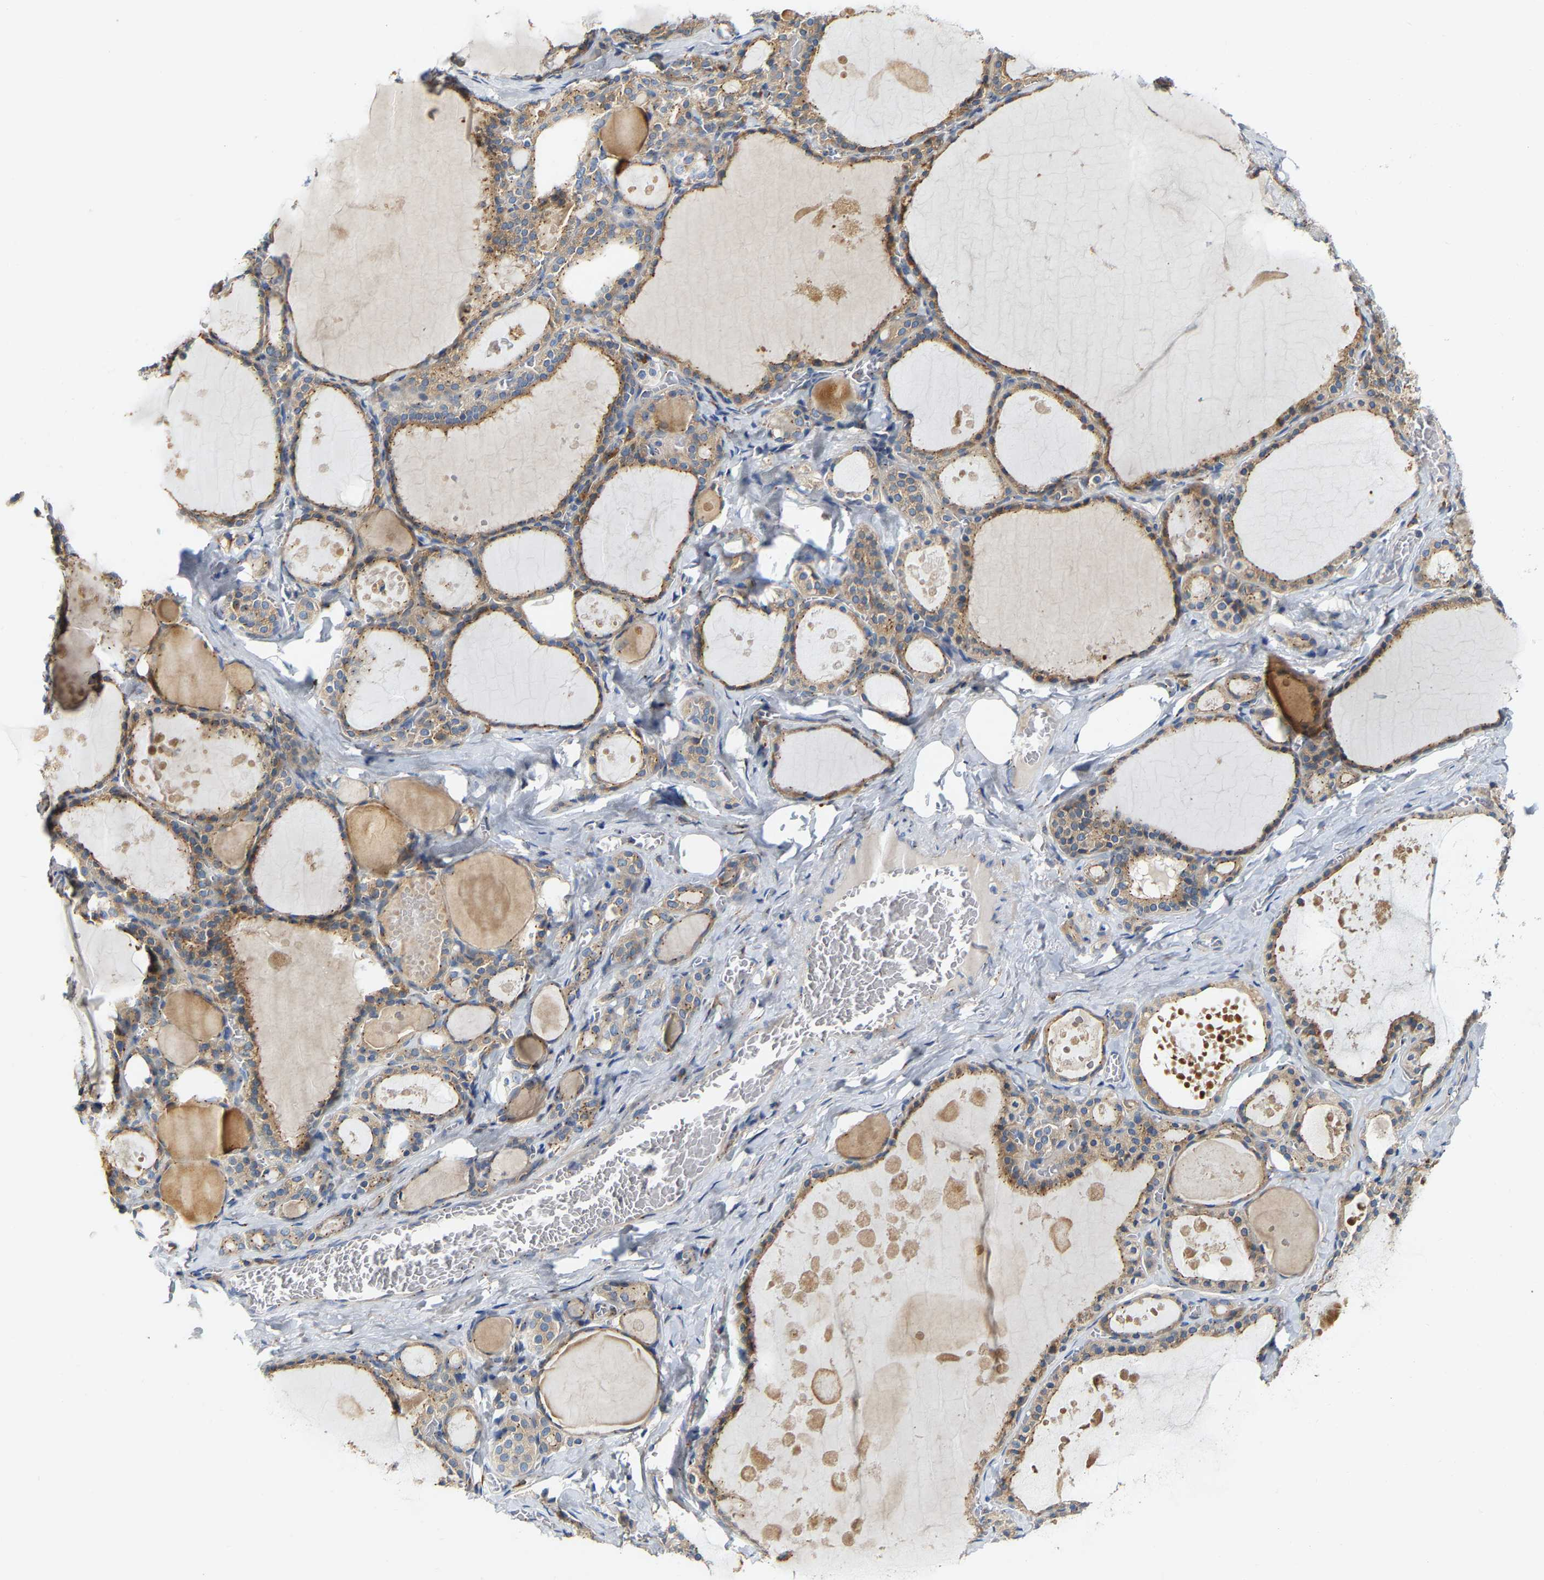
{"staining": {"intensity": "moderate", "quantity": ">75%", "location": "cytoplasmic/membranous"}, "tissue": "thyroid gland", "cell_type": "Glandular cells", "image_type": "normal", "snomed": [{"axis": "morphology", "description": "Normal tissue, NOS"}, {"axis": "topography", "description": "Thyroid gland"}], "caption": "This image reveals immunohistochemistry (IHC) staining of normal human thyroid gland, with medium moderate cytoplasmic/membranous staining in approximately >75% of glandular cells.", "gene": "PCNT", "patient": {"sex": "male", "age": 56}}